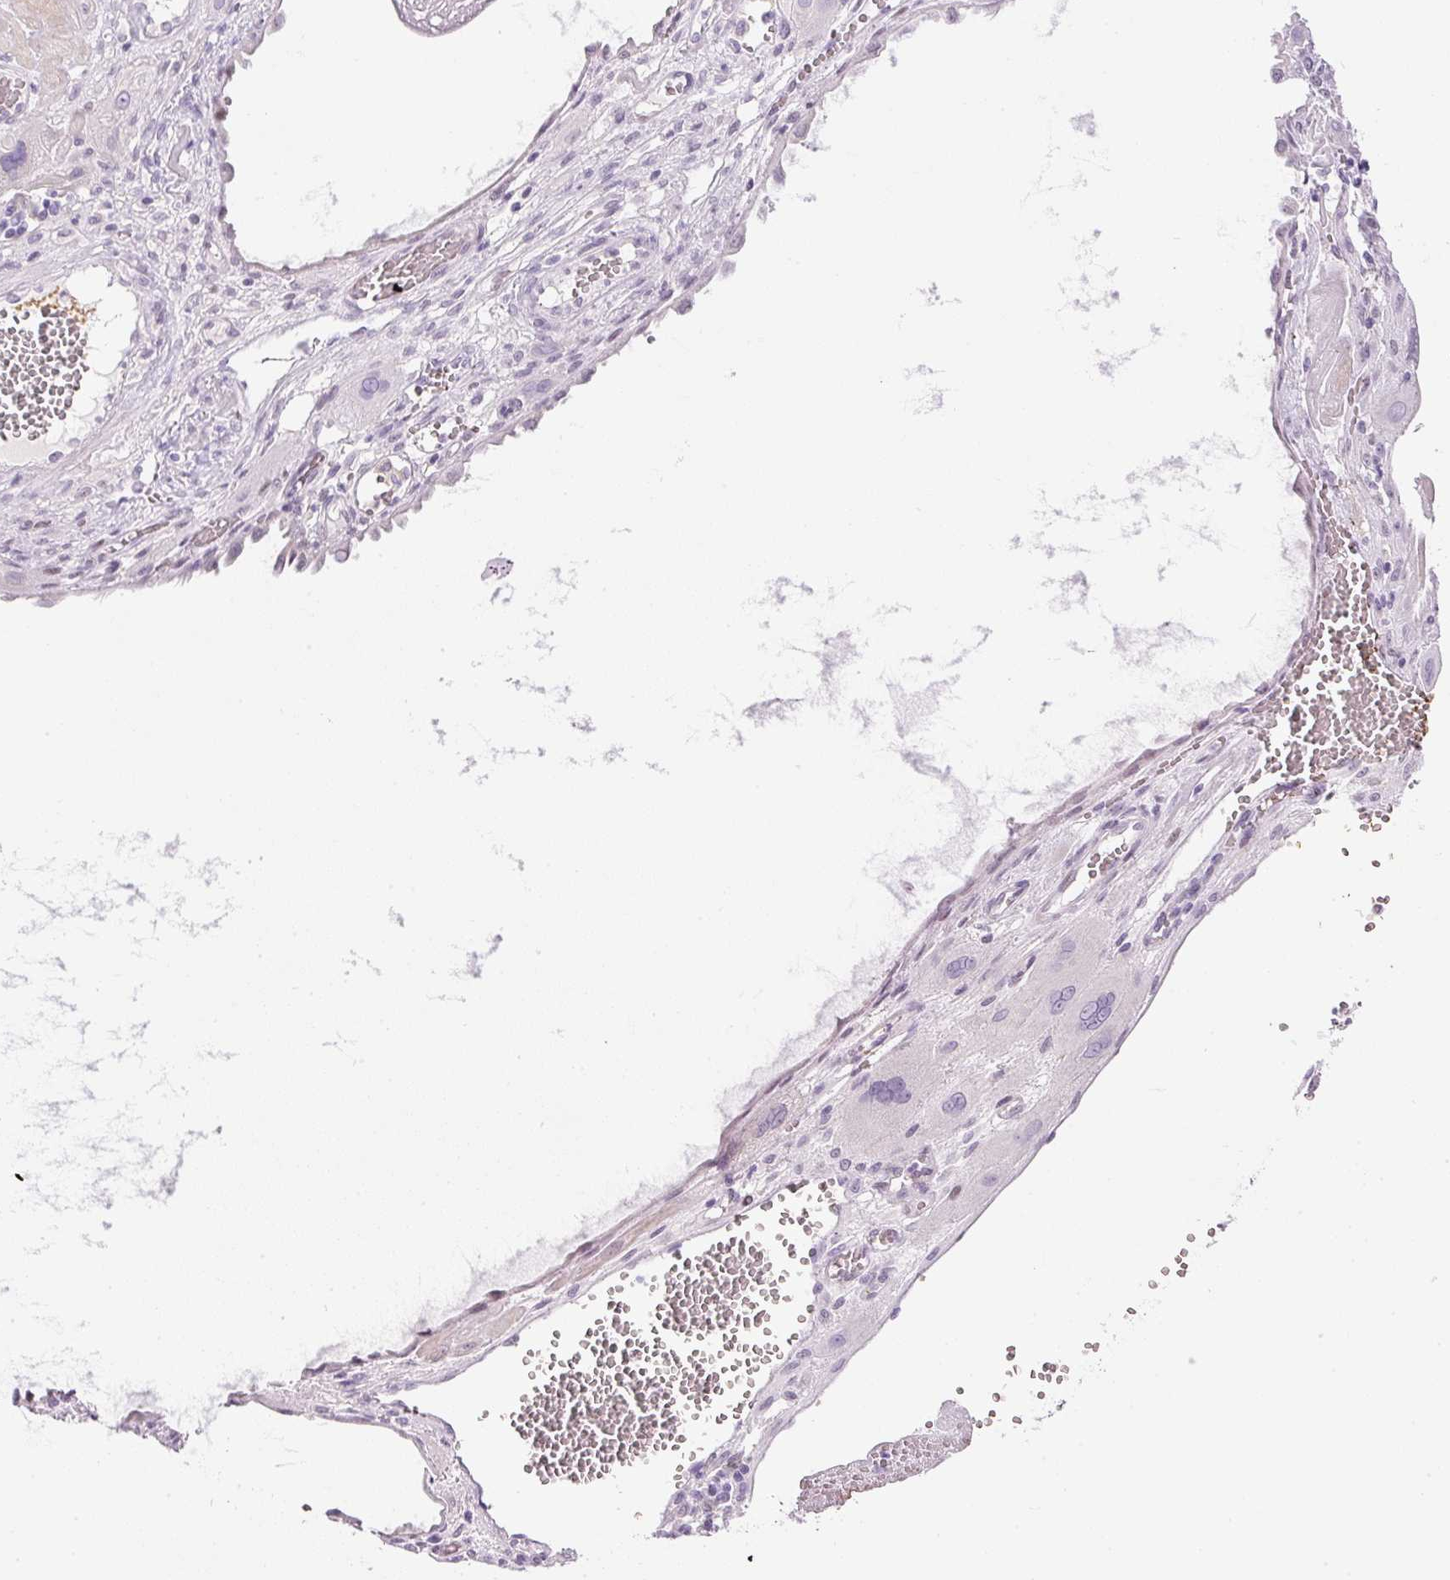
{"staining": {"intensity": "negative", "quantity": "none", "location": "none"}, "tissue": "cervical cancer", "cell_type": "Tumor cells", "image_type": "cancer", "snomed": [{"axis": "morphology", "description": "Squamous cell carcinoma, NOS"}, {"axis": "topography", "description": "Cervix"}], "caption": "The micrograph displays no staining of tumor cells in cervical cancer.", "gene": "SRC", "patient": {"sex": "female", "age": 34}}